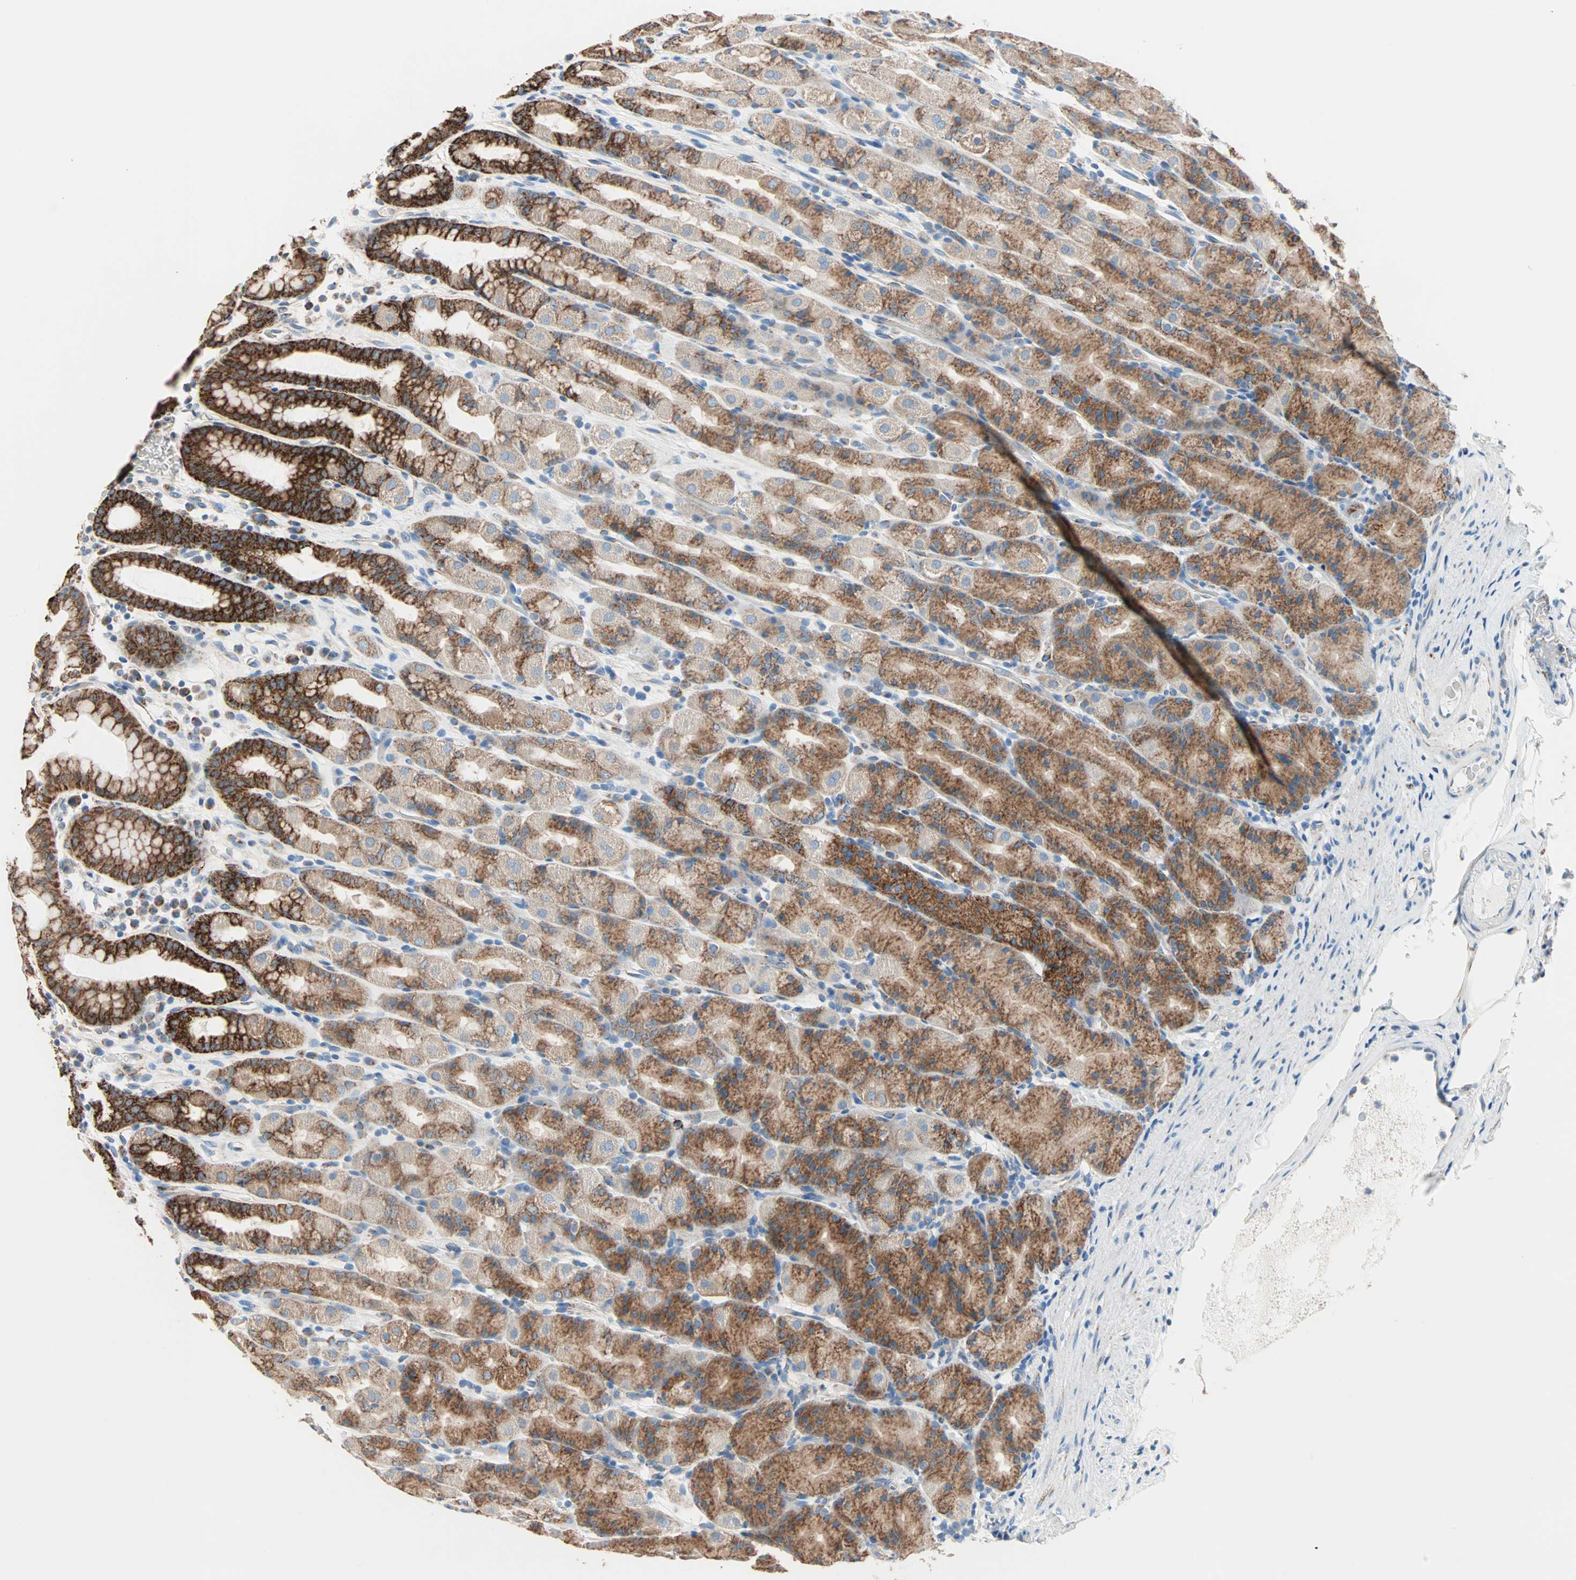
{"staining": {"intensity": "strong", "quantity": ">75%", "location": "cytoplasmic/membranous"}, "tissue": "stomach", "cell_type": "Glandular cells", "image_type": "normal", "snomed": [{"axis": "morphology", "description": "Normal tissue, NOS"}, {"axis": "topography", "description": "Stomach, upper"}], "caption": "Immunohistochemistry (DAB (3,3'-diaminobenzidine)) staining of benign stomach reveals strong cytoplasmic/membranous protein expression in about >75% of glandular cells.", "gene": "TST", "patient": {"sex": "male", "age": 68}}